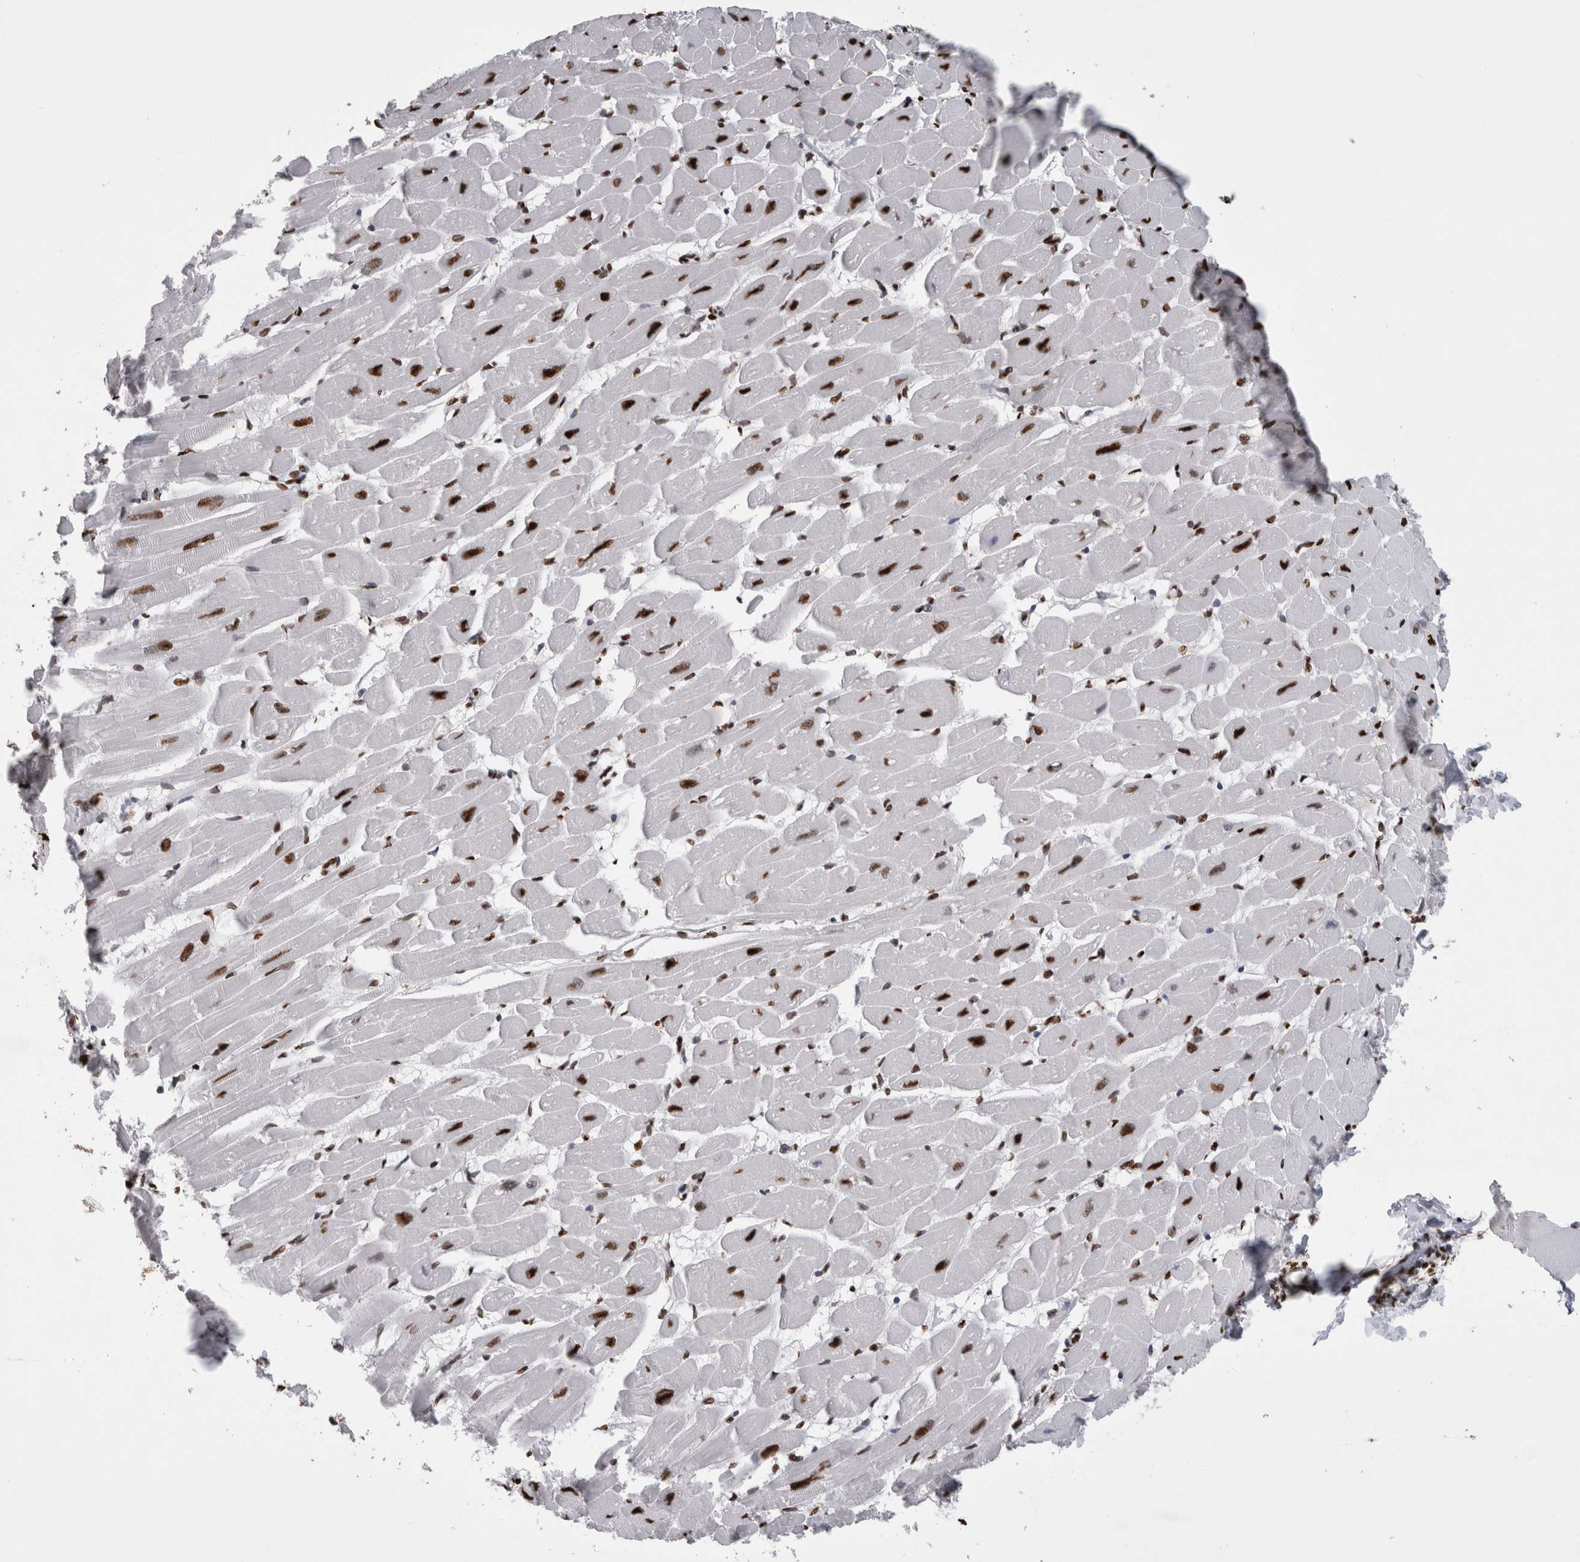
{"staining": {"intensity": "strong", "quantity": ">75%", "location": "nuclear"}, "tissue": "heart muscle", "cell_type": "Cardiomyocytes", "image_type": "normal", "snomed": [{"axis": "morphology", "description": "Normal tissue, NOS"}, {"axis": "topography", "description": "Heart"}], "caption": "Immunohistochemical staining of benign heart muscle demonstrates high levels of strong nuclear expression in about >75% of cardiomyocytes.", "gene": "ALPK3", "patient": {"sex": "female", "age": 54}}